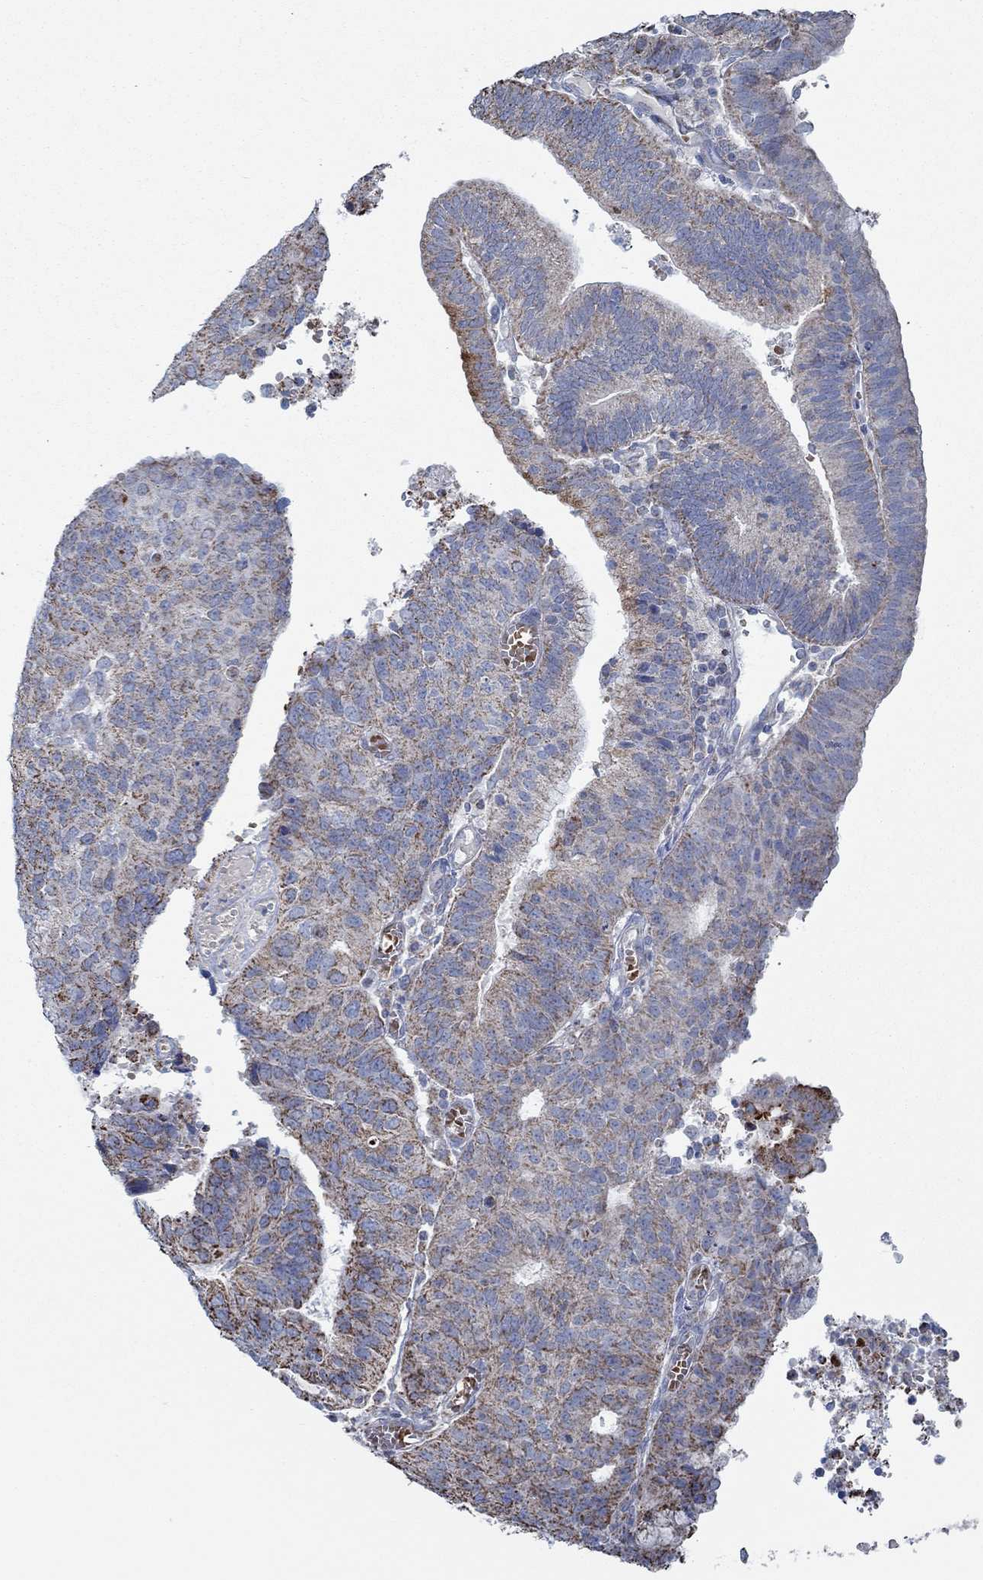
{"staining": {"intensity": "strong", "quantity": "<25%", "location": "cytoplasmic/membranous"}, "tissue": "endometrial cancer", "cell_type": "Tumor cells", "image_type": "cancer", "snomed": [{"axis": "morphology", "description": "Adenocarcinoma, NOS"}, {"axis": "topography", "description": "Endometrium"}], "caption": "Immunohistochemistry (IHC) photomicrograph of human adenocarcinoma (endometrial) stained for a protein (brown), which reveals medium levels of strong cytoplasmic/membranous positivity in approximately <25% of tumor cells.", "gene": "GLOD5", "patient": {"sex": "female", "age": 82}}